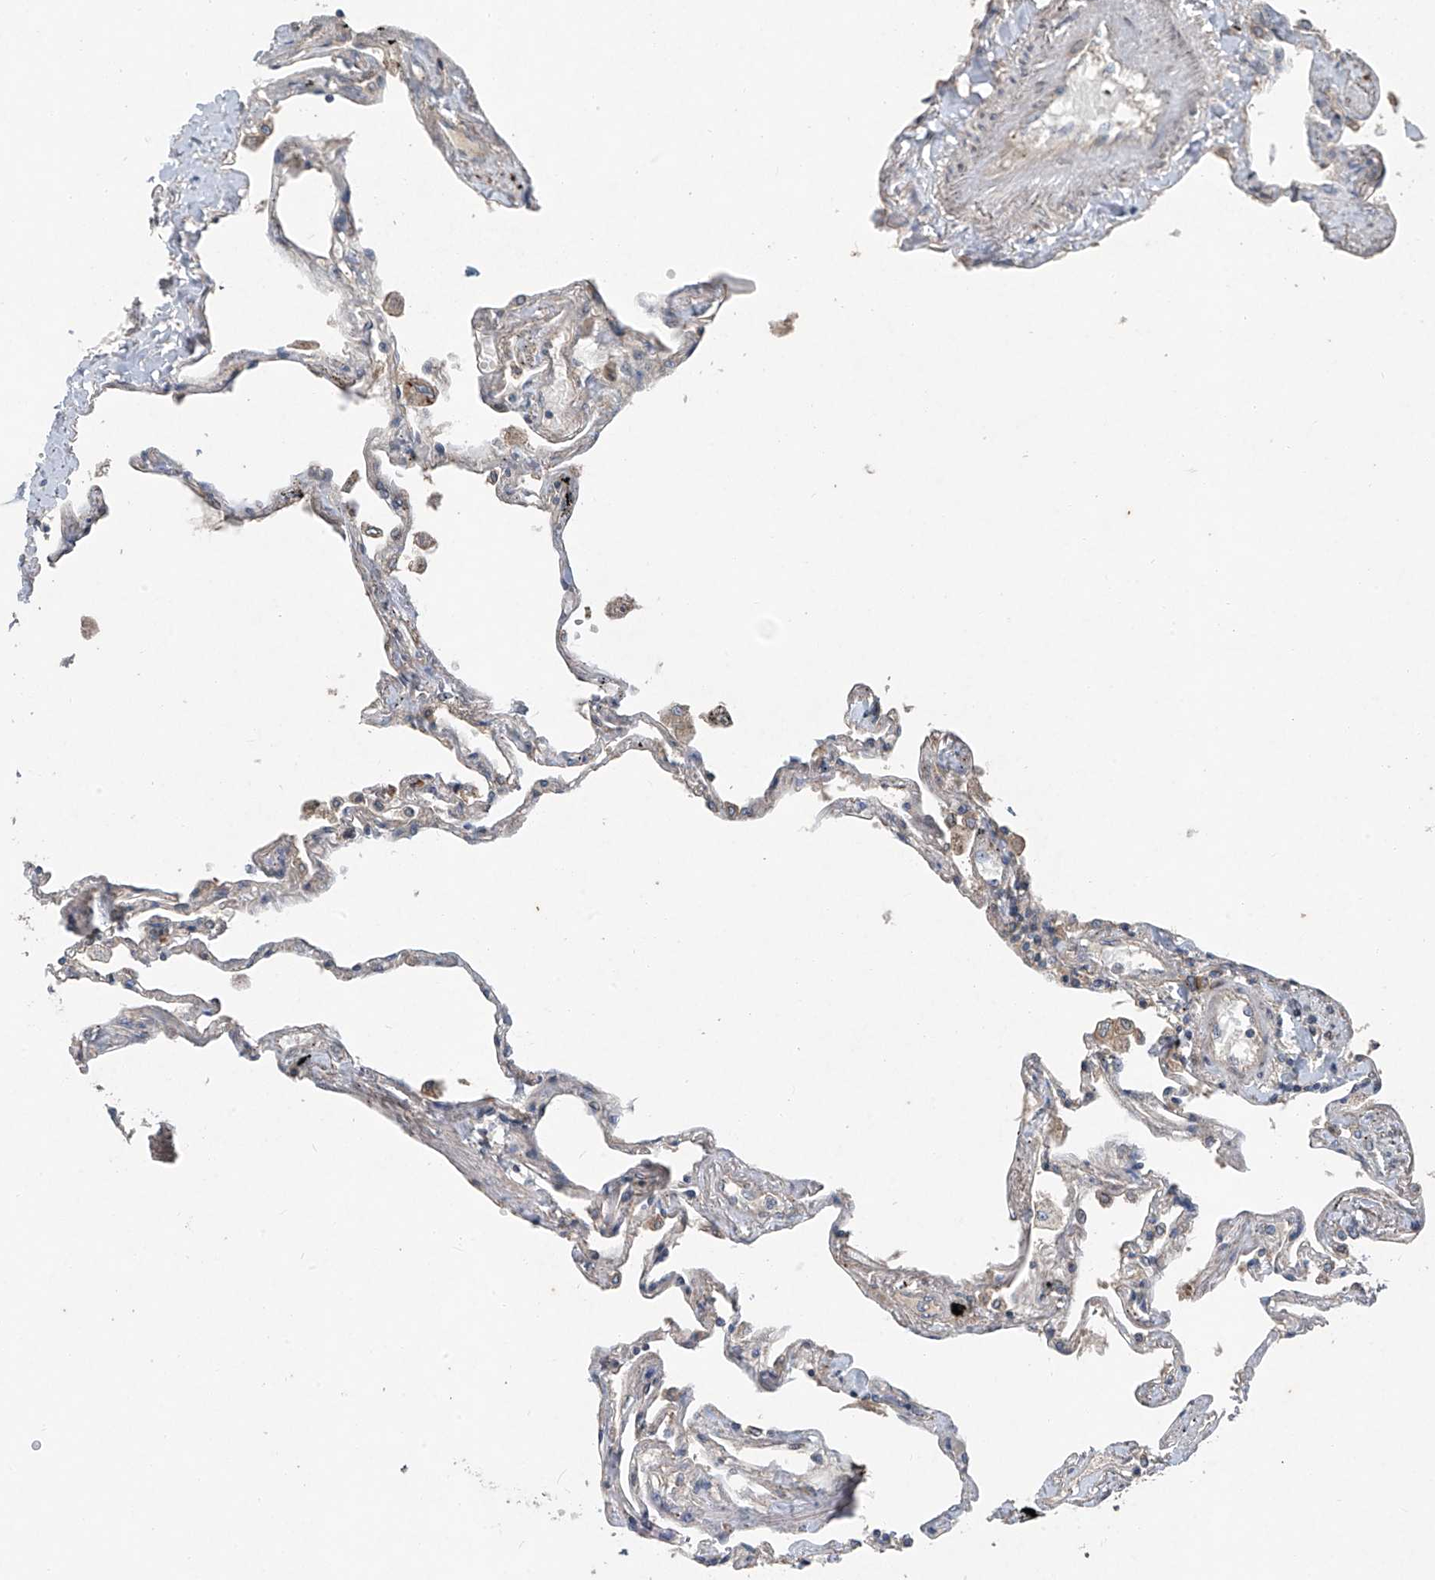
{"staining": {"intensity": "negative", "quantity": "none", "location": "none"}, "tissue": "lung", "cell_type": "Alveolar cells", "image_type": "normal", "snomed": [{"axis": "morphology", "description": "Normal tissue, NOS"}, {"axis": "topography", "description": "Lung"}], "caption": "Immunohistochemical staining of normal human lung demonstrates no significant staining in alveolar cells. (DAB immunohistochemistry (IHC) visualized using brightfield microscopy, high magnification).", "gene": "FOXRED2", "patient": {"sex": "female", "age": 67}}